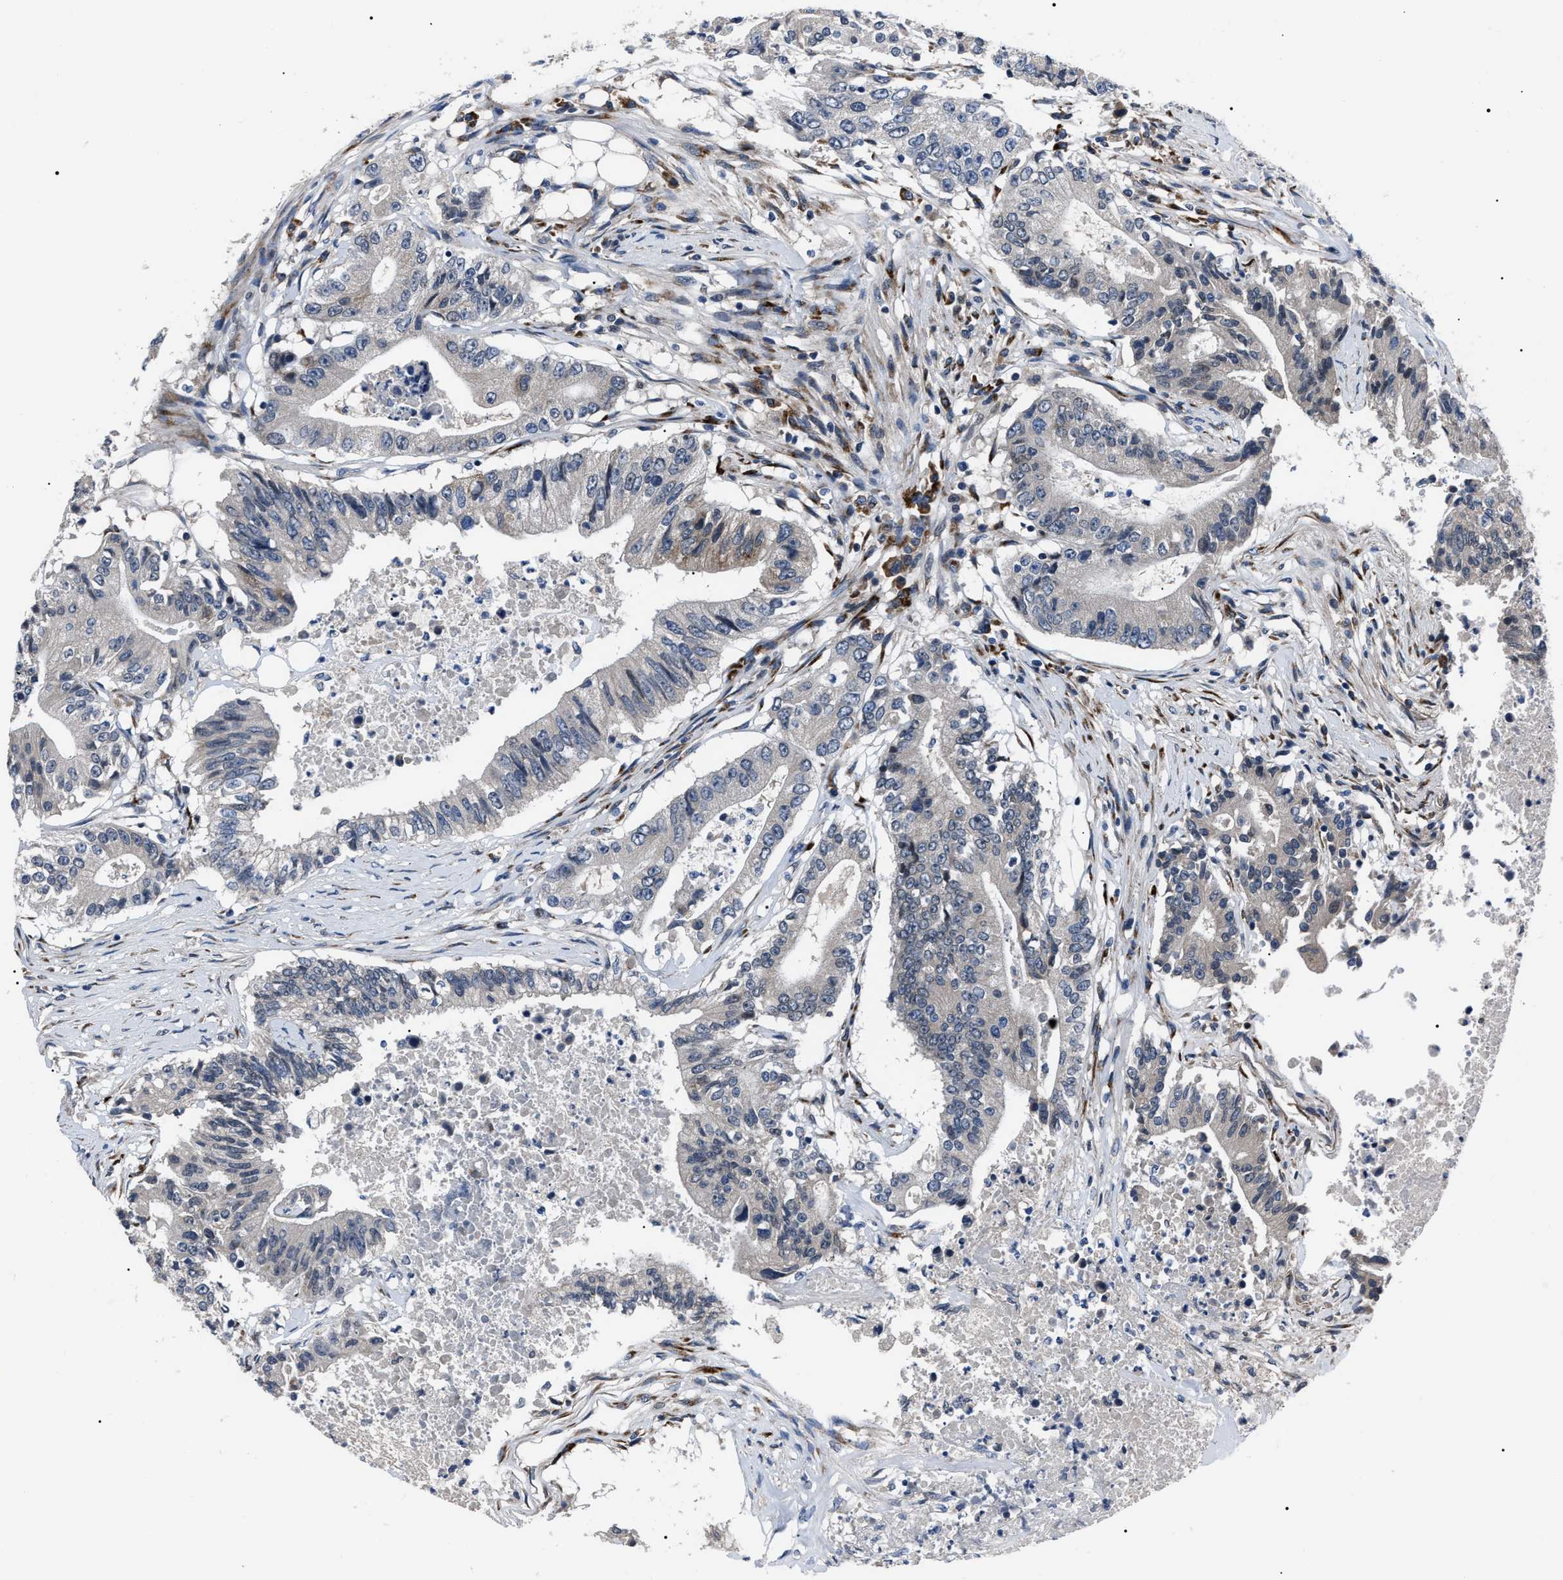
{"staining": {"intensity": "negative", "quantity": "none", "location": "none"}, "tissue": "colorectal cancer", "cell_type": "Tumor cells", "image_type": "cancer", "snomed": [{"axis": "morphology", "description": "Adenocarcinoma, NOS"}, {"axis": "topography", "description": "Colon"}], "caption": "DAB (3,3'-diaminobenzidine) immunohistochemical staining of adenocarcinoma (colorectal) reveals no significant staining in tumor cells.", "gene": "LRRC14", "patient": {"sex": "female", "age": 77}}